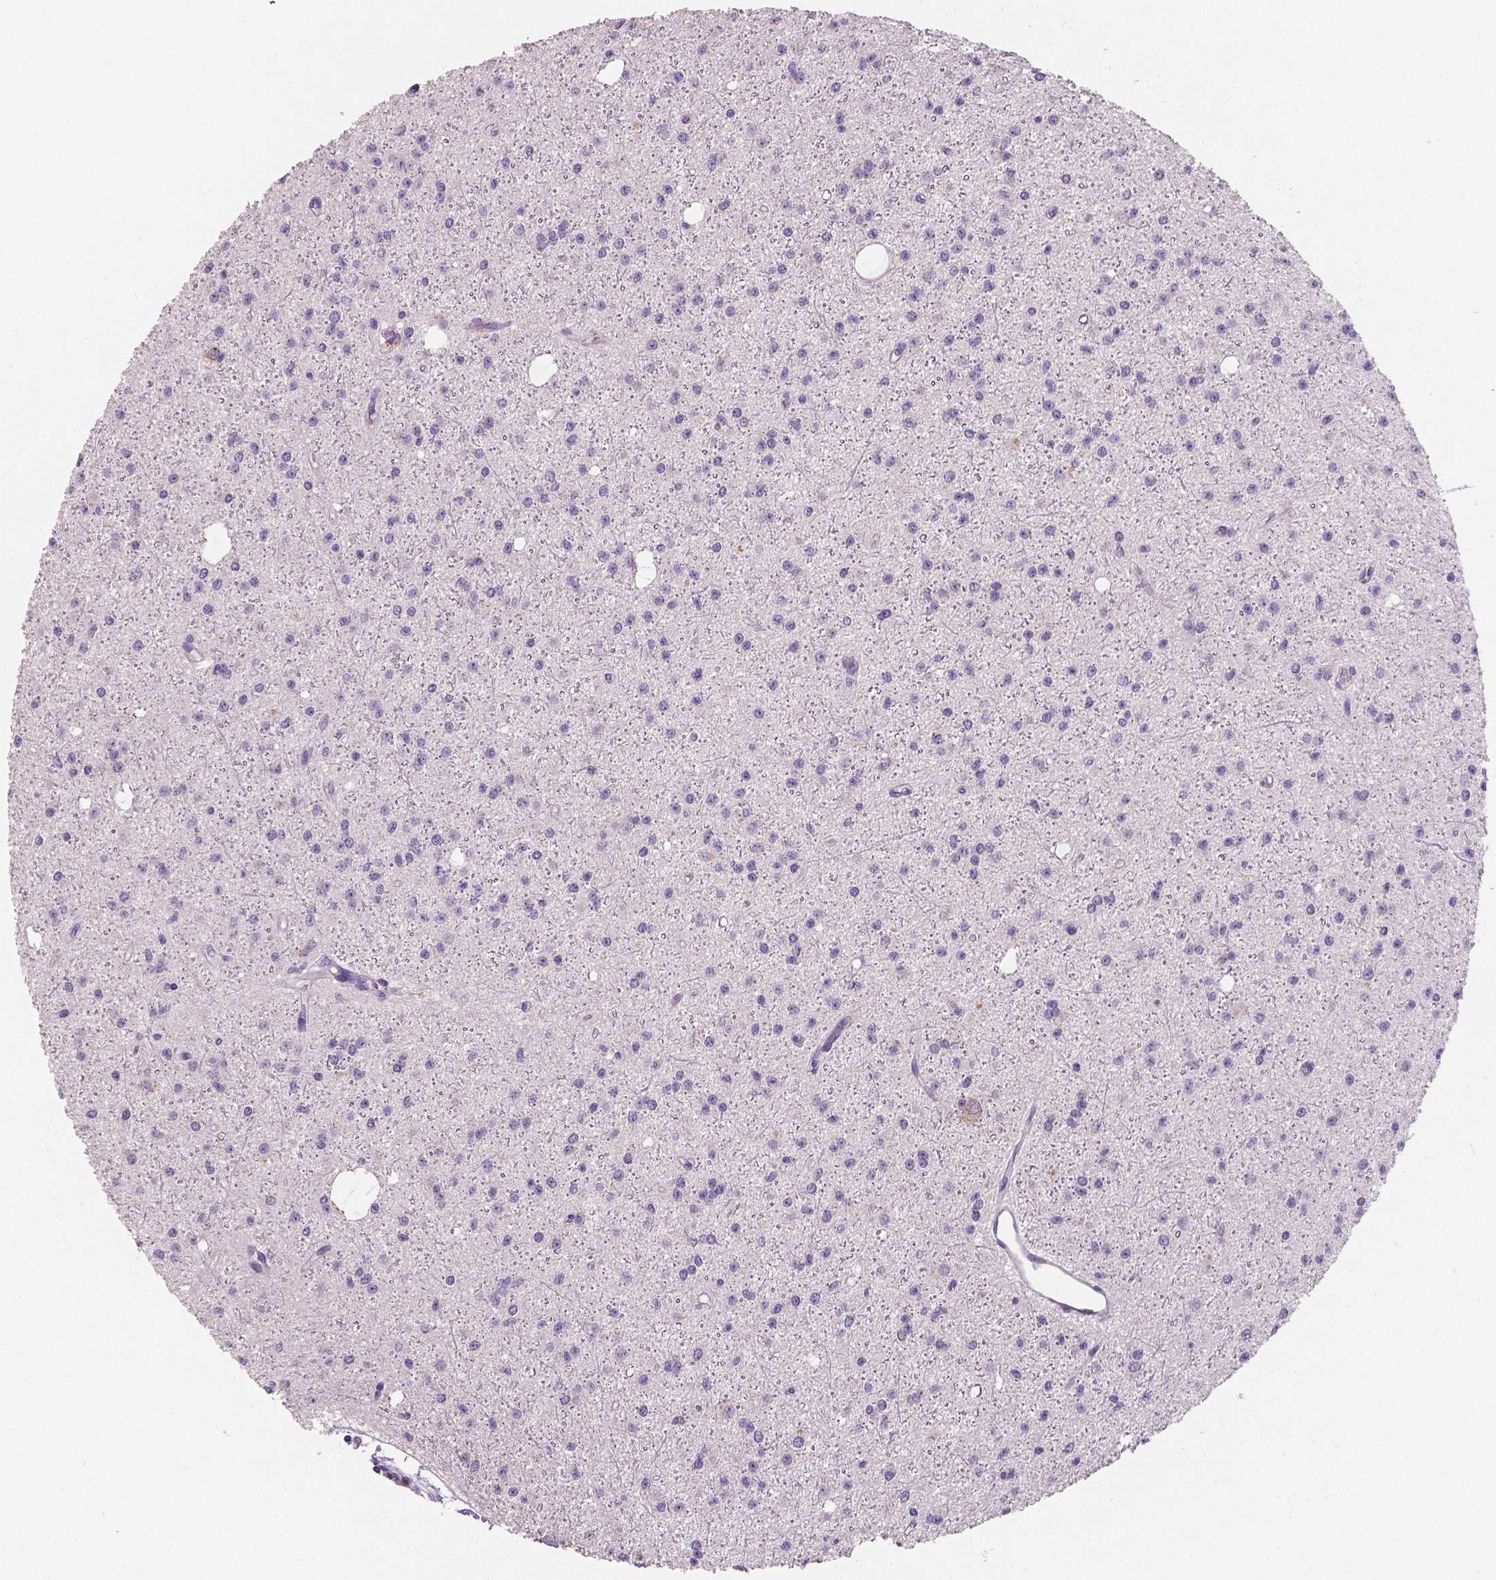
{"staining": {"intensity": "negative", "quantity": "none", "location": "none"}, "tissue": "glioma", "cell_type": "Tumor cells", "image_type": "cancer", "snomed": [{"axis": "morphology", "description": "Glioma, malignant, Low grade"}, {"axis": "topography", "description": "Brain"}], "caption": "Tumor cells are negative for protein expression in human glioma.", "gene": "LSM14B", "patient": {"sex": "male", "age": 27}}